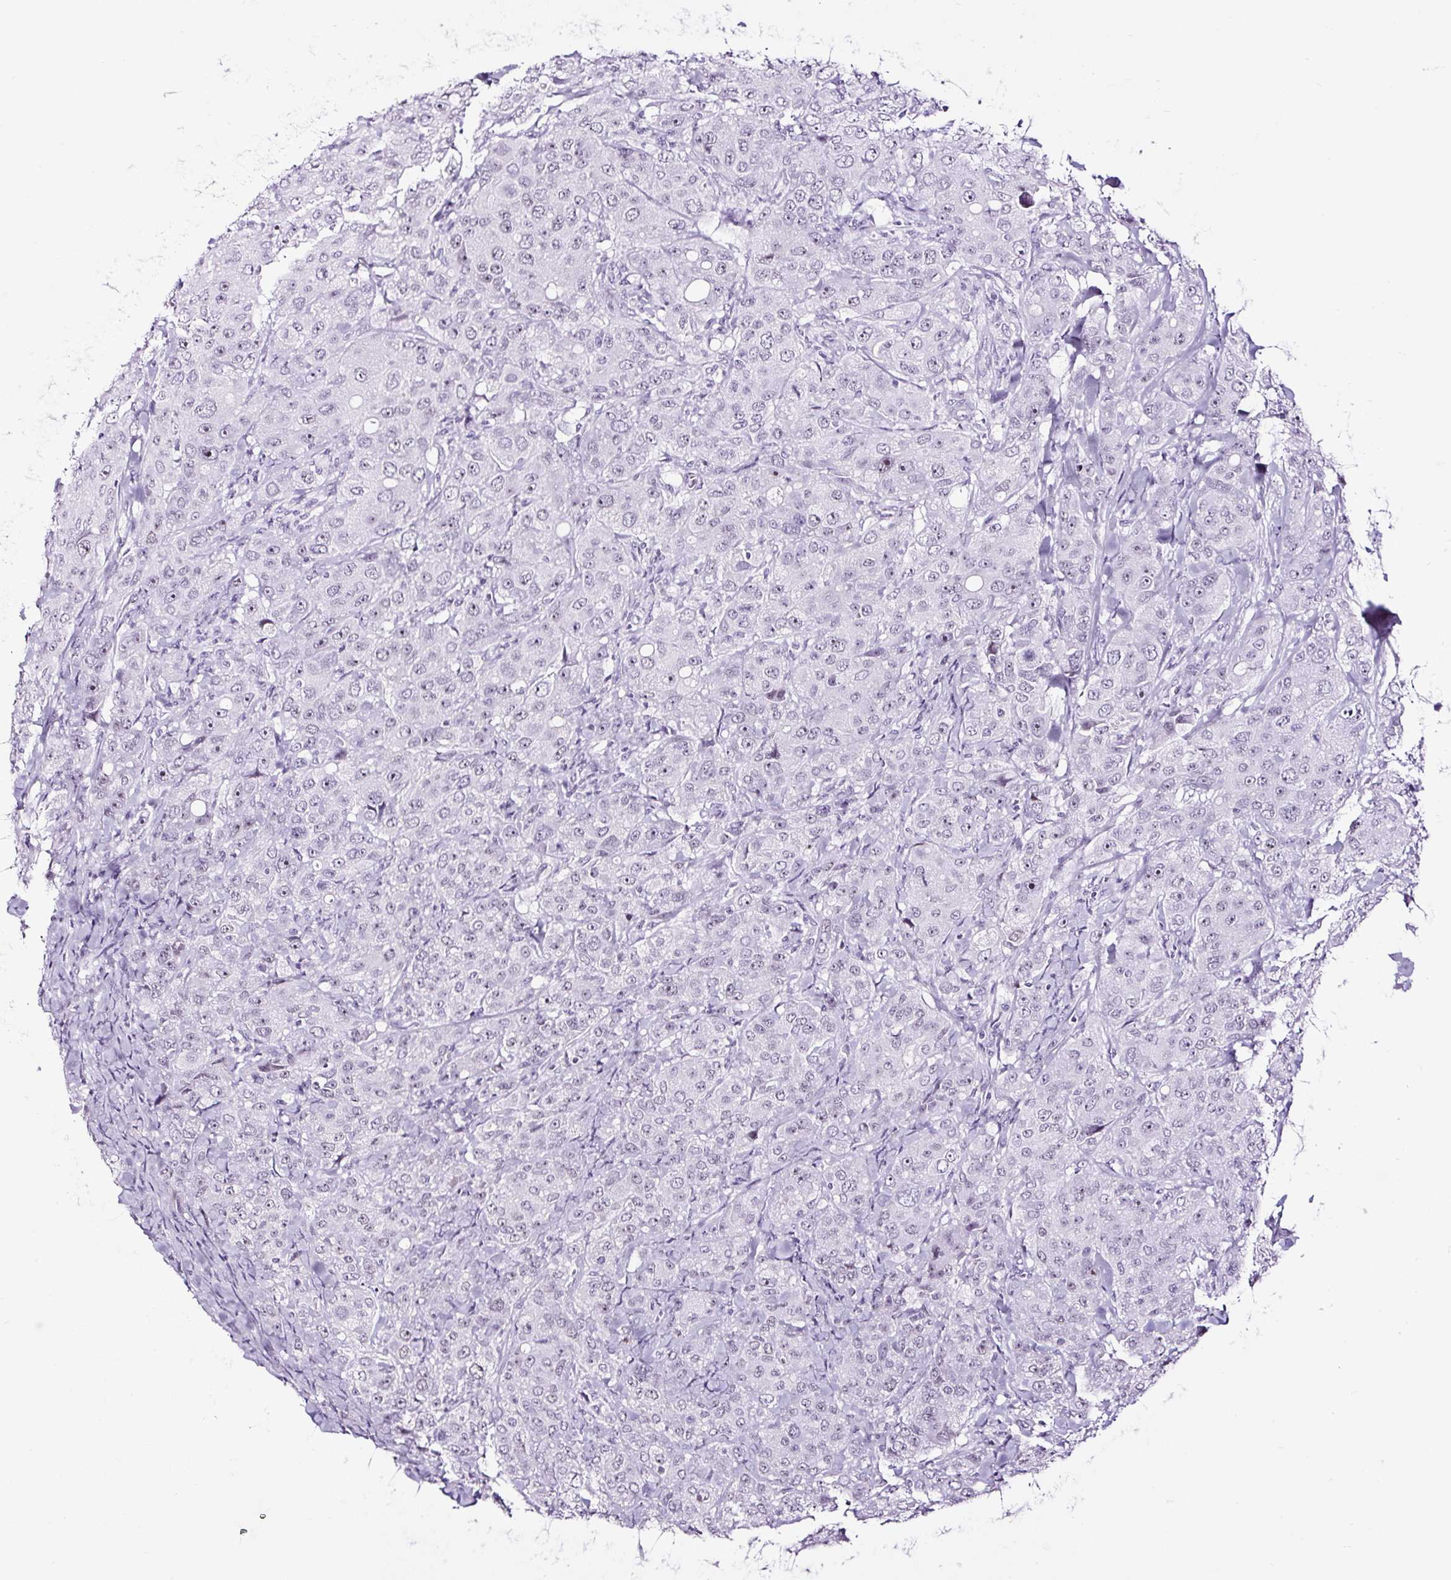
{"staining": {"intensity": "negative", "quantity": "none", "location": "none"}, "tissue": "breast cancer", "cell_type": "Tumor cells", "image_type": "cancer", "snomed": [{"axis": "morphology", "description": "Duct carcinoma"}, {"axis": "topography", "description": "Breast"}], "caption": "Breast infiltrating ductal carcinoma was stained to show a protein in brown. There is no significant expression in tumor cells.", "gene": "NPHS2", "patient": {"sex": "female", "age": 43}}